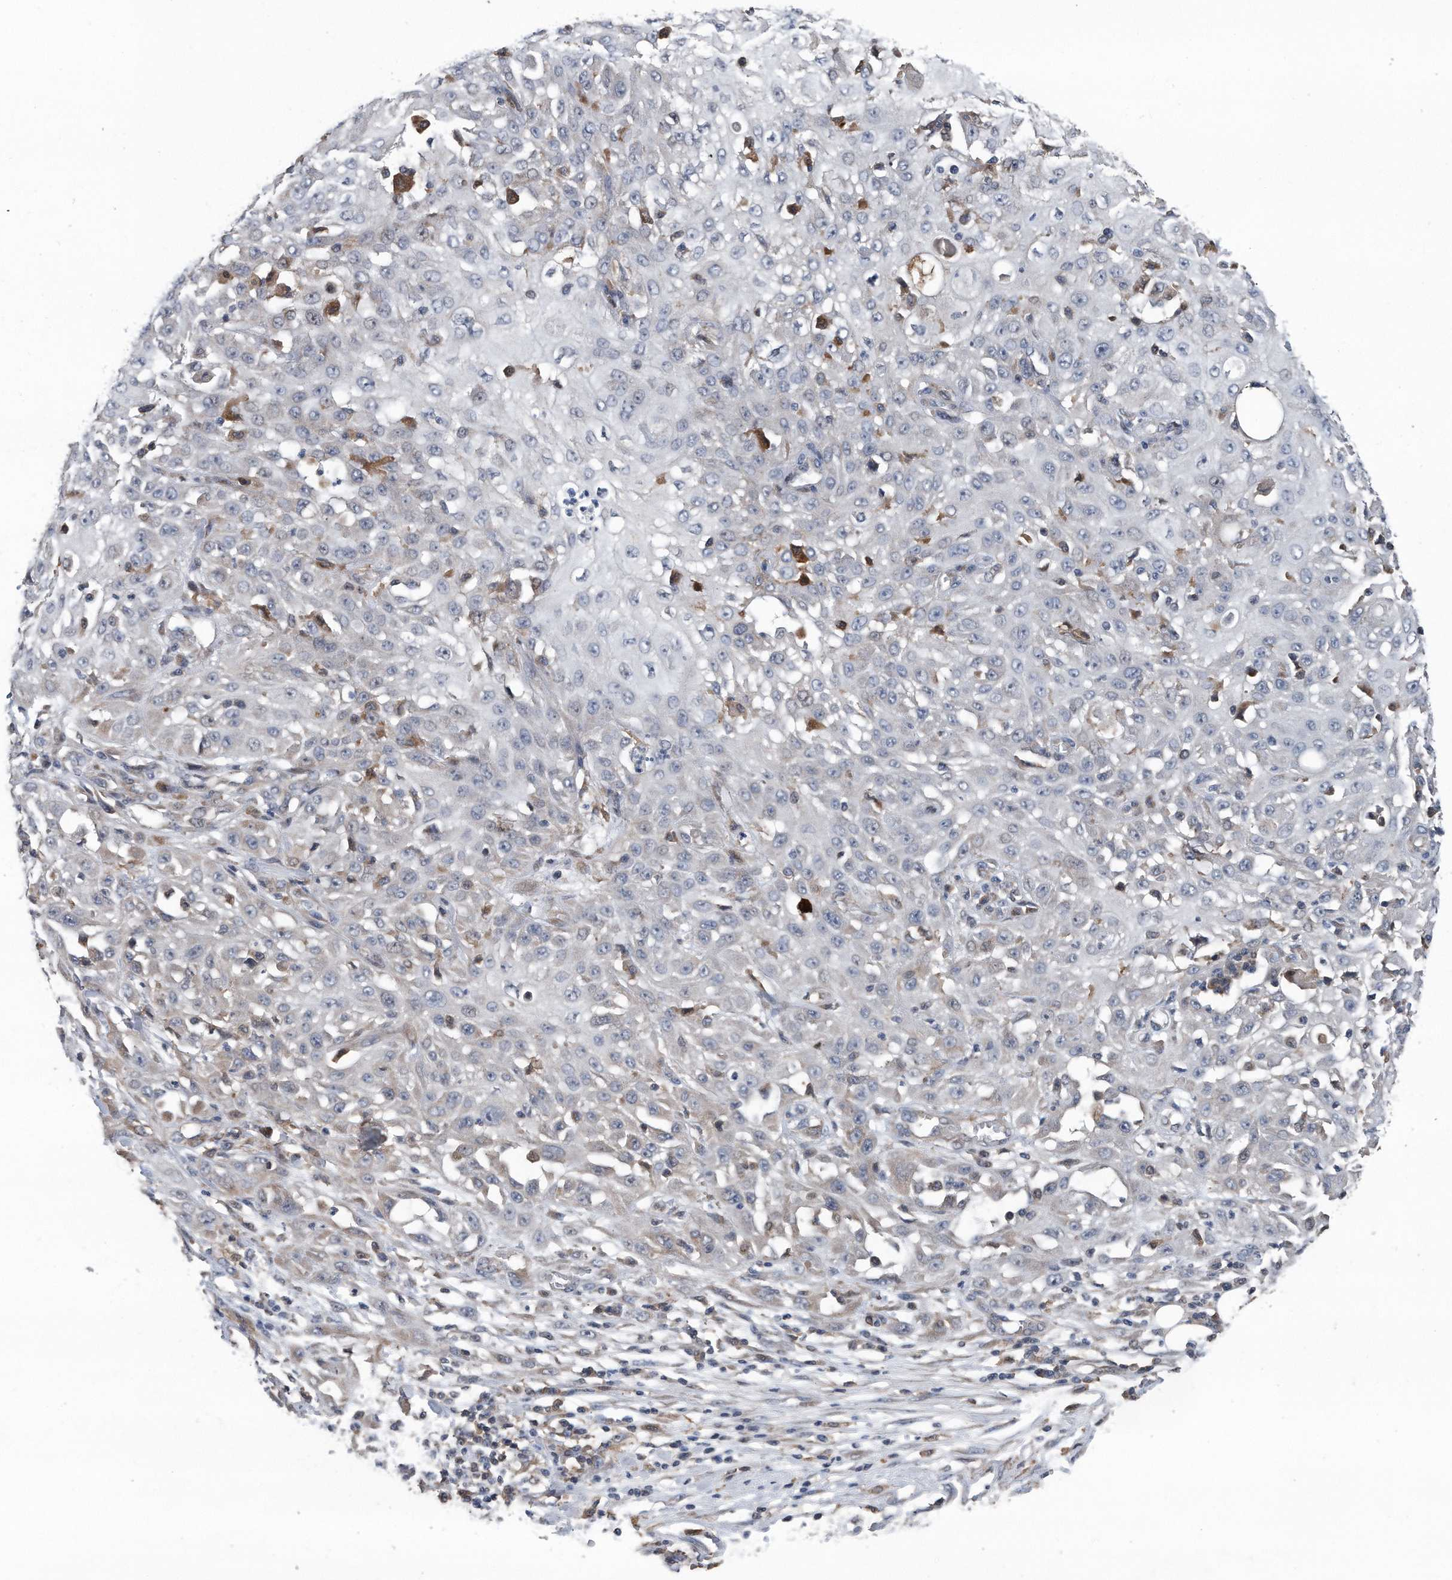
{"staining": {"intensity": "weak", "quantity": "<25%", "location": "cytoplasmic/membranous"}, "tissue": "skin cancer", "cell_type": "Tumor cells", "image_type": "cancer", "snomed": [{"axis": "morphology", "description": "Squamous cell carcinoma, NOS"}, {"axis": "morphology", "description": "Squamous cell carcinoma, metastatic, NOS"}, {"axis": "topography", "description": "Skin"}, {"axis": "topography", "description": "Lymph node"}], "caption": "Tumor cells show no significant expression in skin cancer (squamous cell carcinoma).", "gene": "DST", "patient": {"sex": "male", "age": 75}}